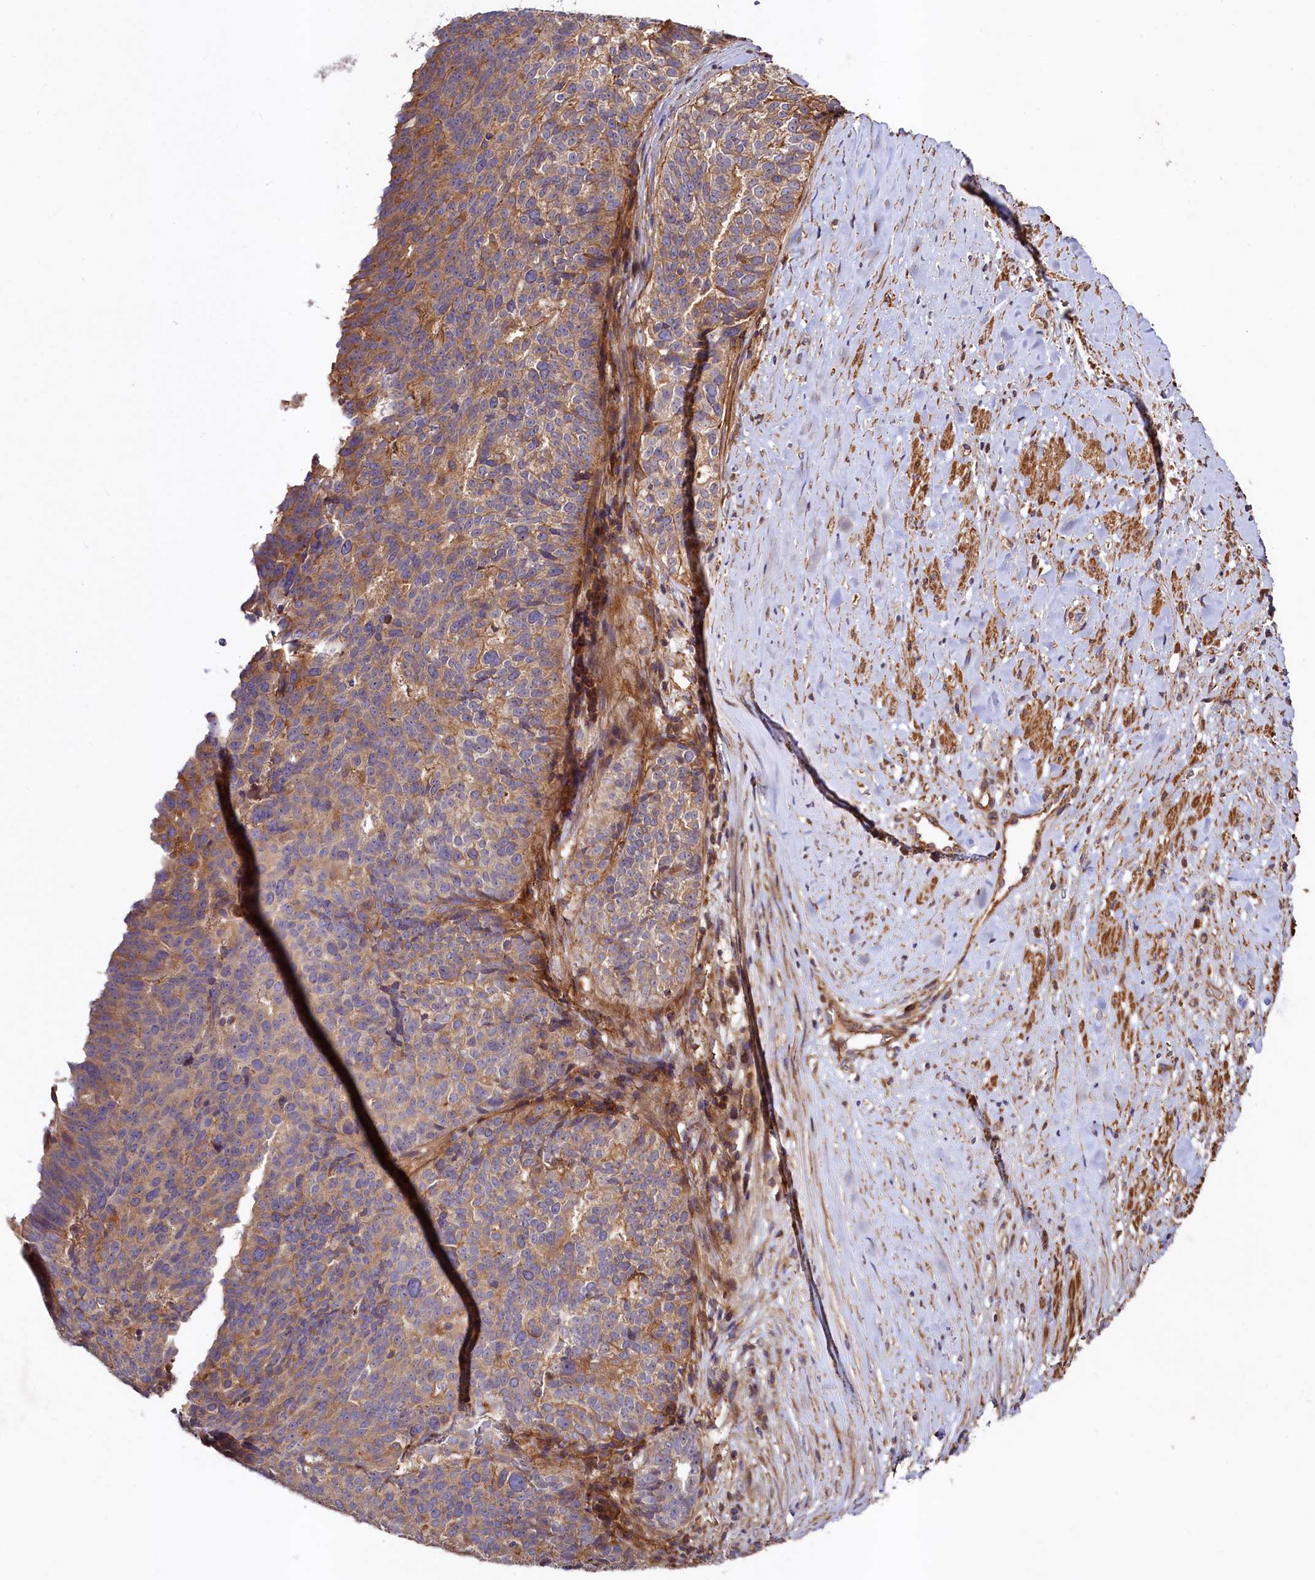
{"staining": {"intensity": "moderate", "quantity": "25%-75%", "location": "cytoplasmic/membranous"}, "tissue": "ovarian cancer", "cell_type": "Tumor cells", "image_type": "cancer", "snomed": [{"axis": "morphology", "description": "Cystadenocarcinoma, serous, NOS"}, {"axis": "topography", "description": "Ovary"}], "caption": "Immunohistochemistry (IHC) (DAB (3,3'-diaminobenzidine)) staining of serous cystadenocarcinoma (ovarian) displays moderate cytoplasmic/membranous protein staining in approximately 25%-75% of tumor cells.", "gene": "KLHDC4", "patient": {"sex": "female", "age": 59}}